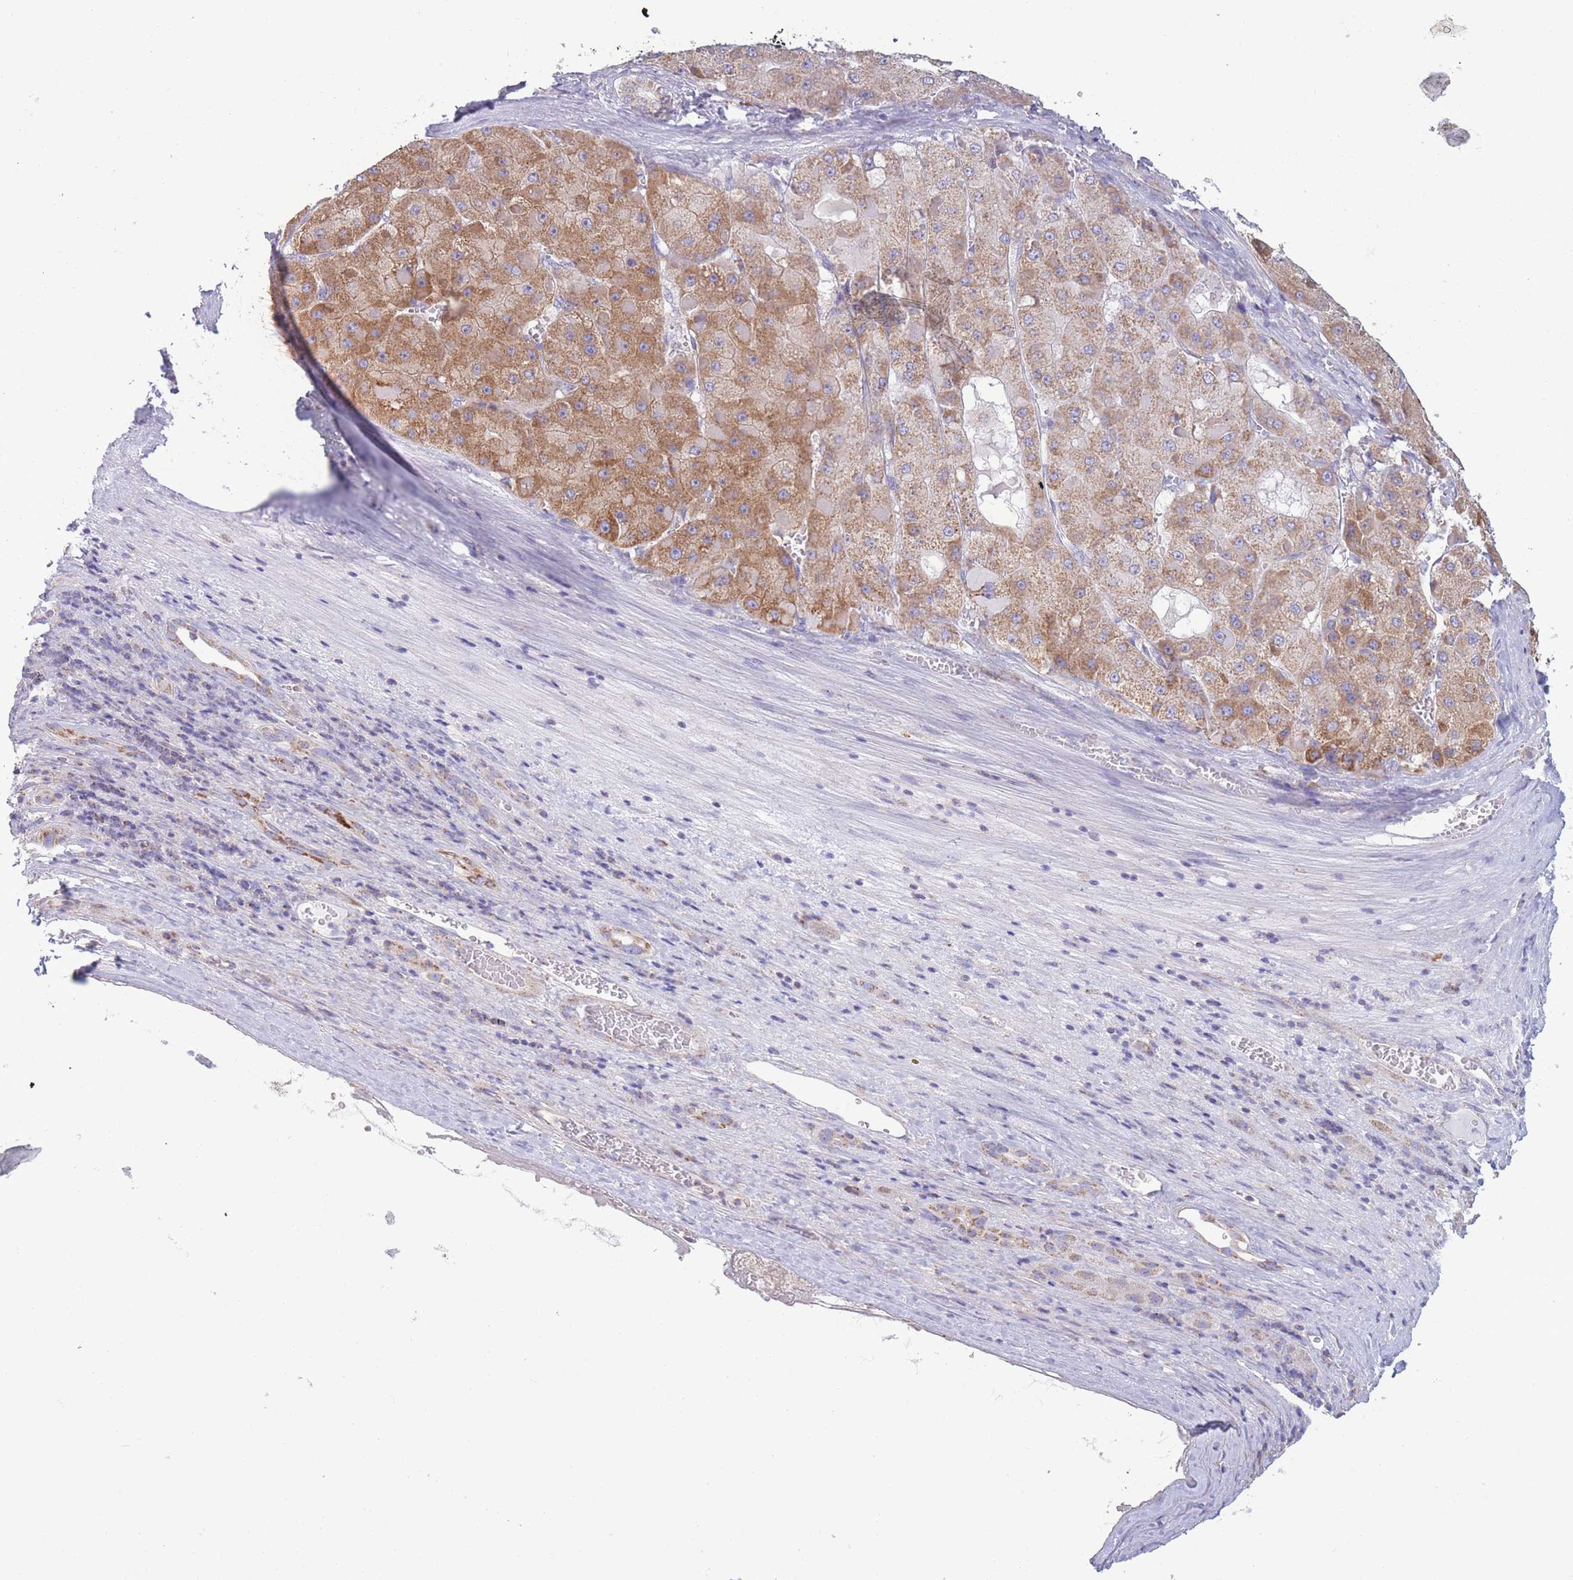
{"staining": {"intensity": "moderate", "quantity": "<25%", "location": "cytoplasmic/membranous"}, "tissue": "liver cancer", "cell_type": "Tumor cells", "image_type": "cancer", "snomed": [{"axis": "morphology", "description": "Carcinoma, Hepatocellular, NOS"}, {"axis": "topography", "description": "Liver"}], "caption": "Liver hepatocellular carcinoma was stained to show a protein in brown. There is low levels of moderate cytoplasmic/membranous positivity in about <25% of tumor cells.", "gene": "PDHA1", "patient": {"sex": "female", "age": 73}}